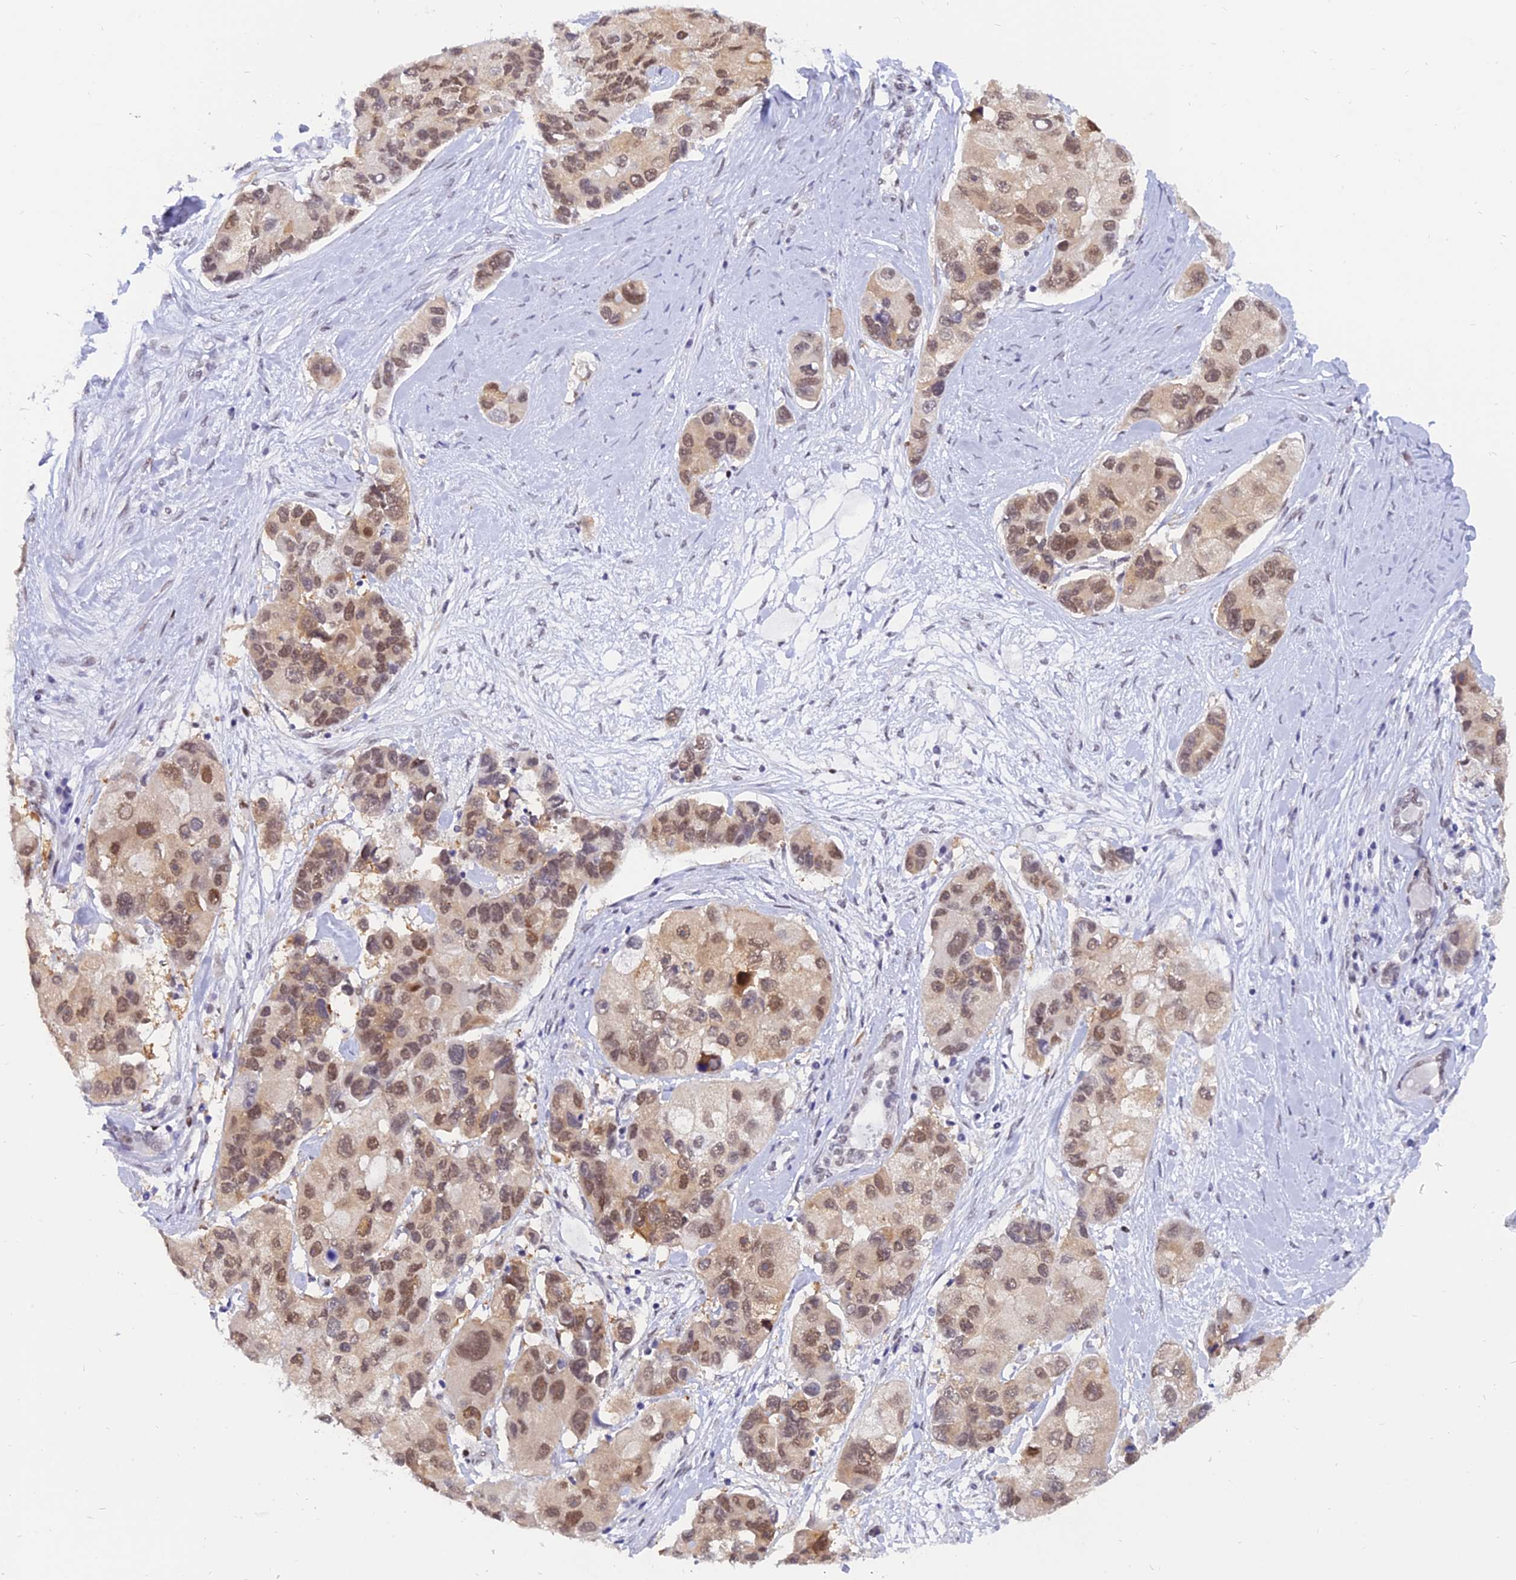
{"staining": {"intensity": "moderate", "quantity": ">75%", "location": "nuclear"}, "tissue": "lung cancer", "cell_type": "Tumor cells", "image_type": "cancer", "snomed": [{"axis": "morphology", "description": "Adenocarcinoma, NOS"}, {"axis": "topography", "description": "Lung"}], "caption": "Human lung cancer stained for a protein (brown) displays moderate nuclear positive staining in about >75% of tumor cells.", "gene": "DPY30", "patient": {"sex": "female", "age": 54}}